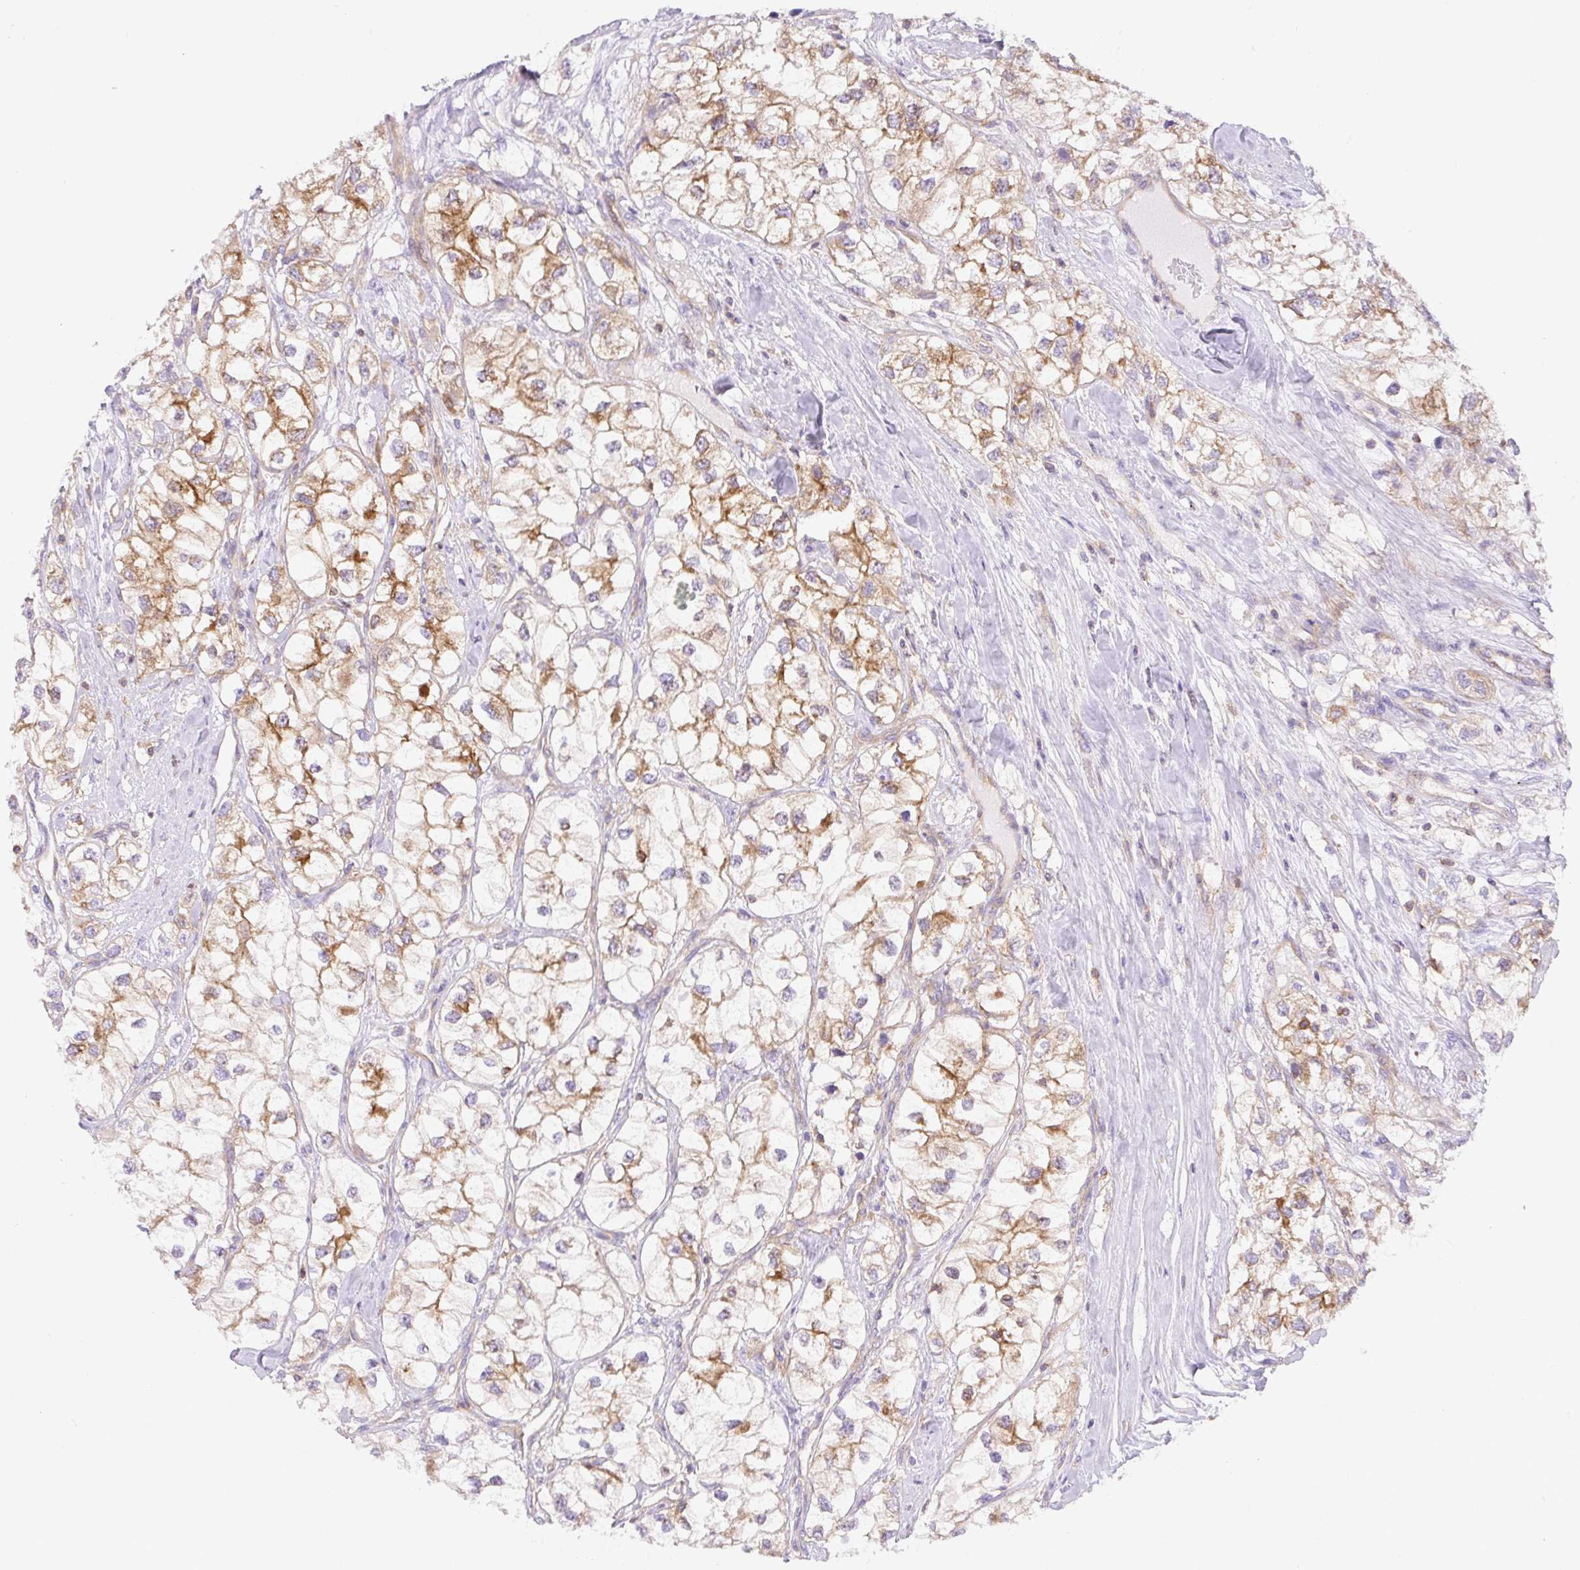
{"staining": {"intensity": "moderate", "quantity": "25%-75%", "location": "cytoplasmic/membranous"}, "tissue": "renal cancer", "cell_type": "Tumor cells", "image_type": "cancer", "snomed": [{"axis": "morphology", "description": "Adenocarcinoma, NOS"}, {"axis": "topography", "description": "Kidney"}], "caption": "IHC histopathology image of renal adenocarcinoma stained for a protein (brown), which demonstrates medium levels of moderate cytoplasmic/membranous expression in approximately 25%-75% of tumor cells.", "gene": "DNM2", "patient": {"sex": "male", "age": 59}}